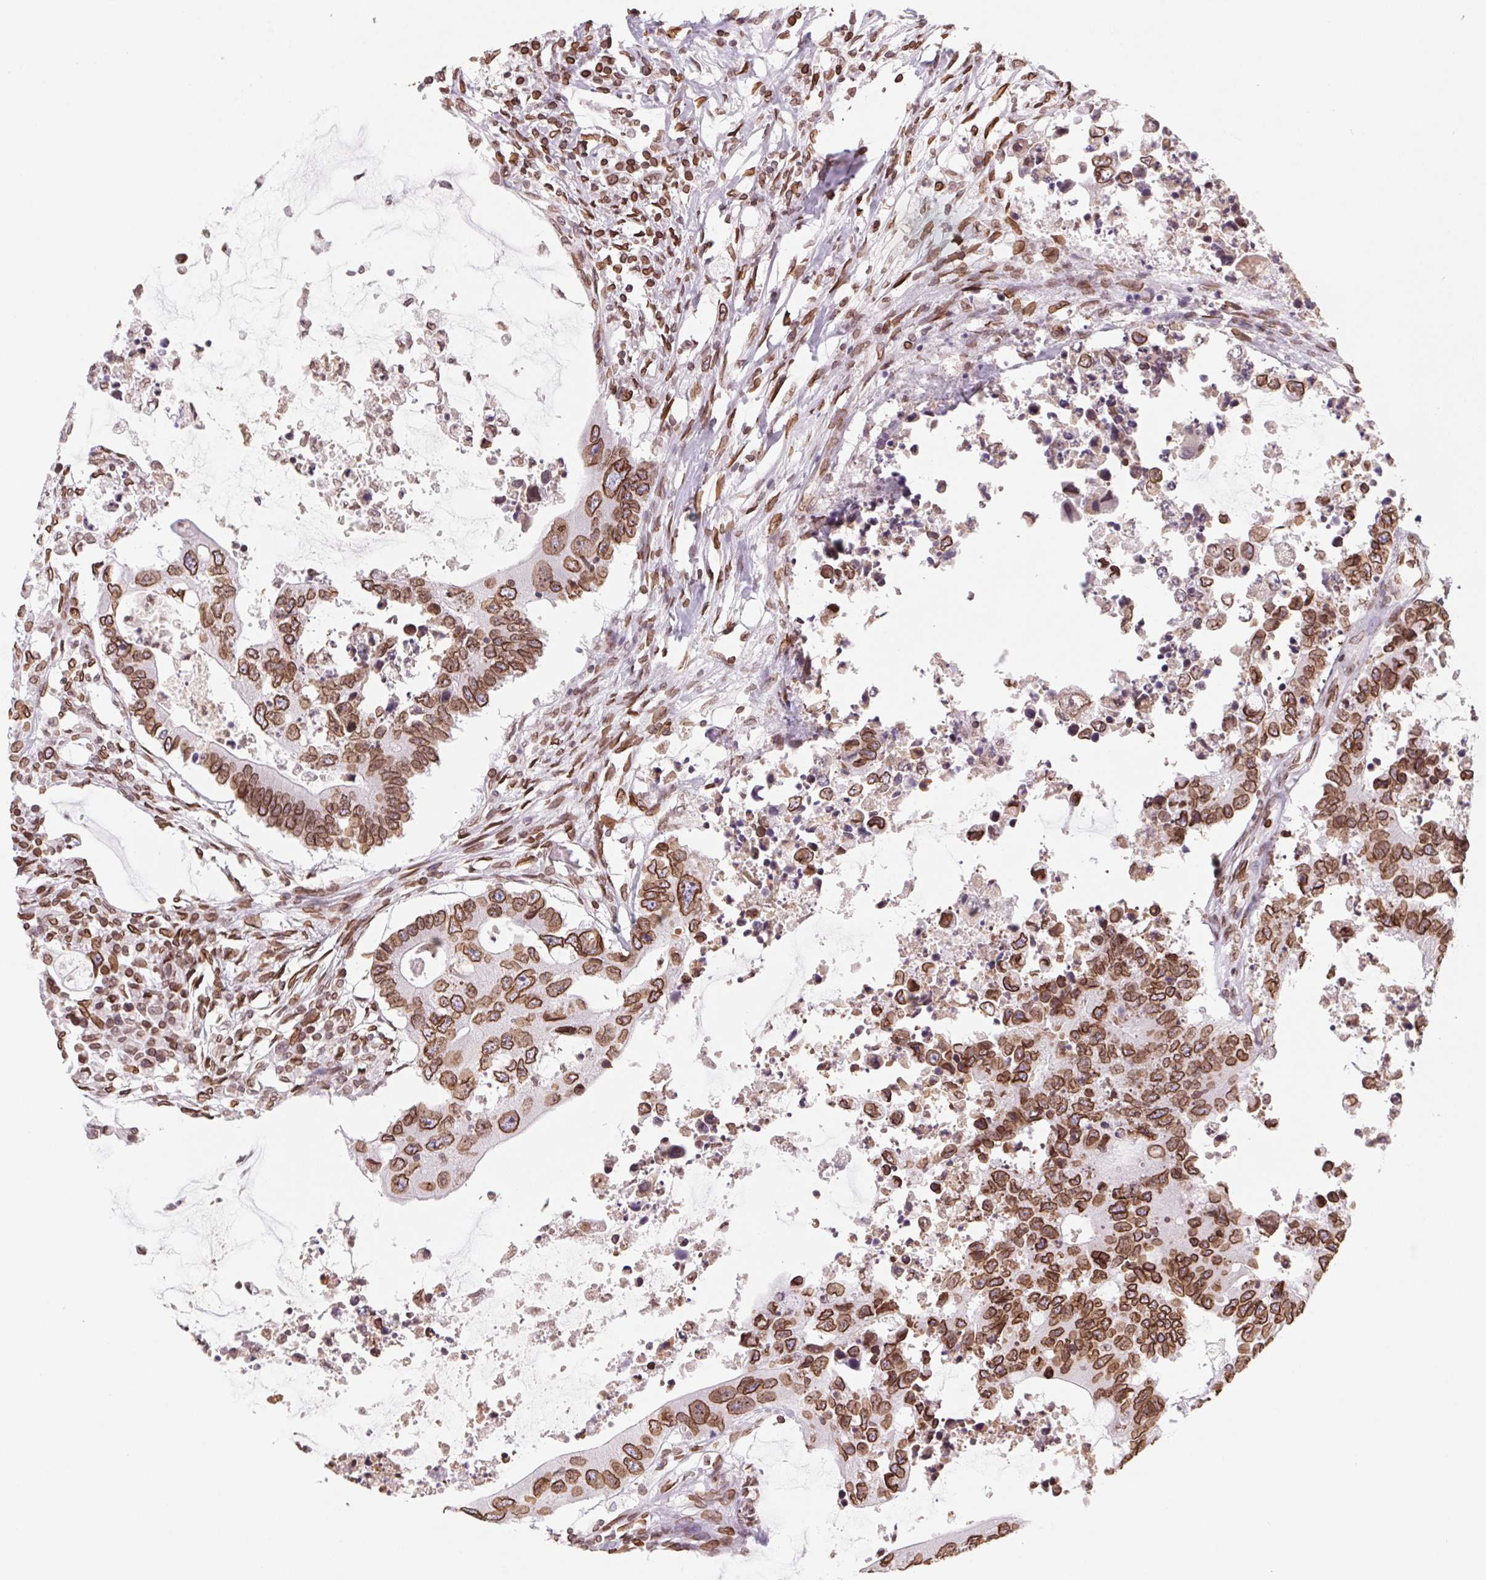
{"staining": {"intensity": "strong", "quantity": ">75%", "location": "cytoplasmic/membranous,nuclear"}, "tissue": "colorectal cancer", "cell_type": "Tumor cells", "image_type": "cancer", "snomed": [{"axis": "morphology", "description": "Adenocarcinoma, NOS"}, {"axis": "topography", "description": "Colon"}], "caption": "This image displays IHC staining of human colorectal cancer, with high strong cytoplasmic/membranous and nuclear positivity in approximately >75% of tumor cells.", "gene": "LMNB2", "patient": {"sex": "male", "age": 71}}